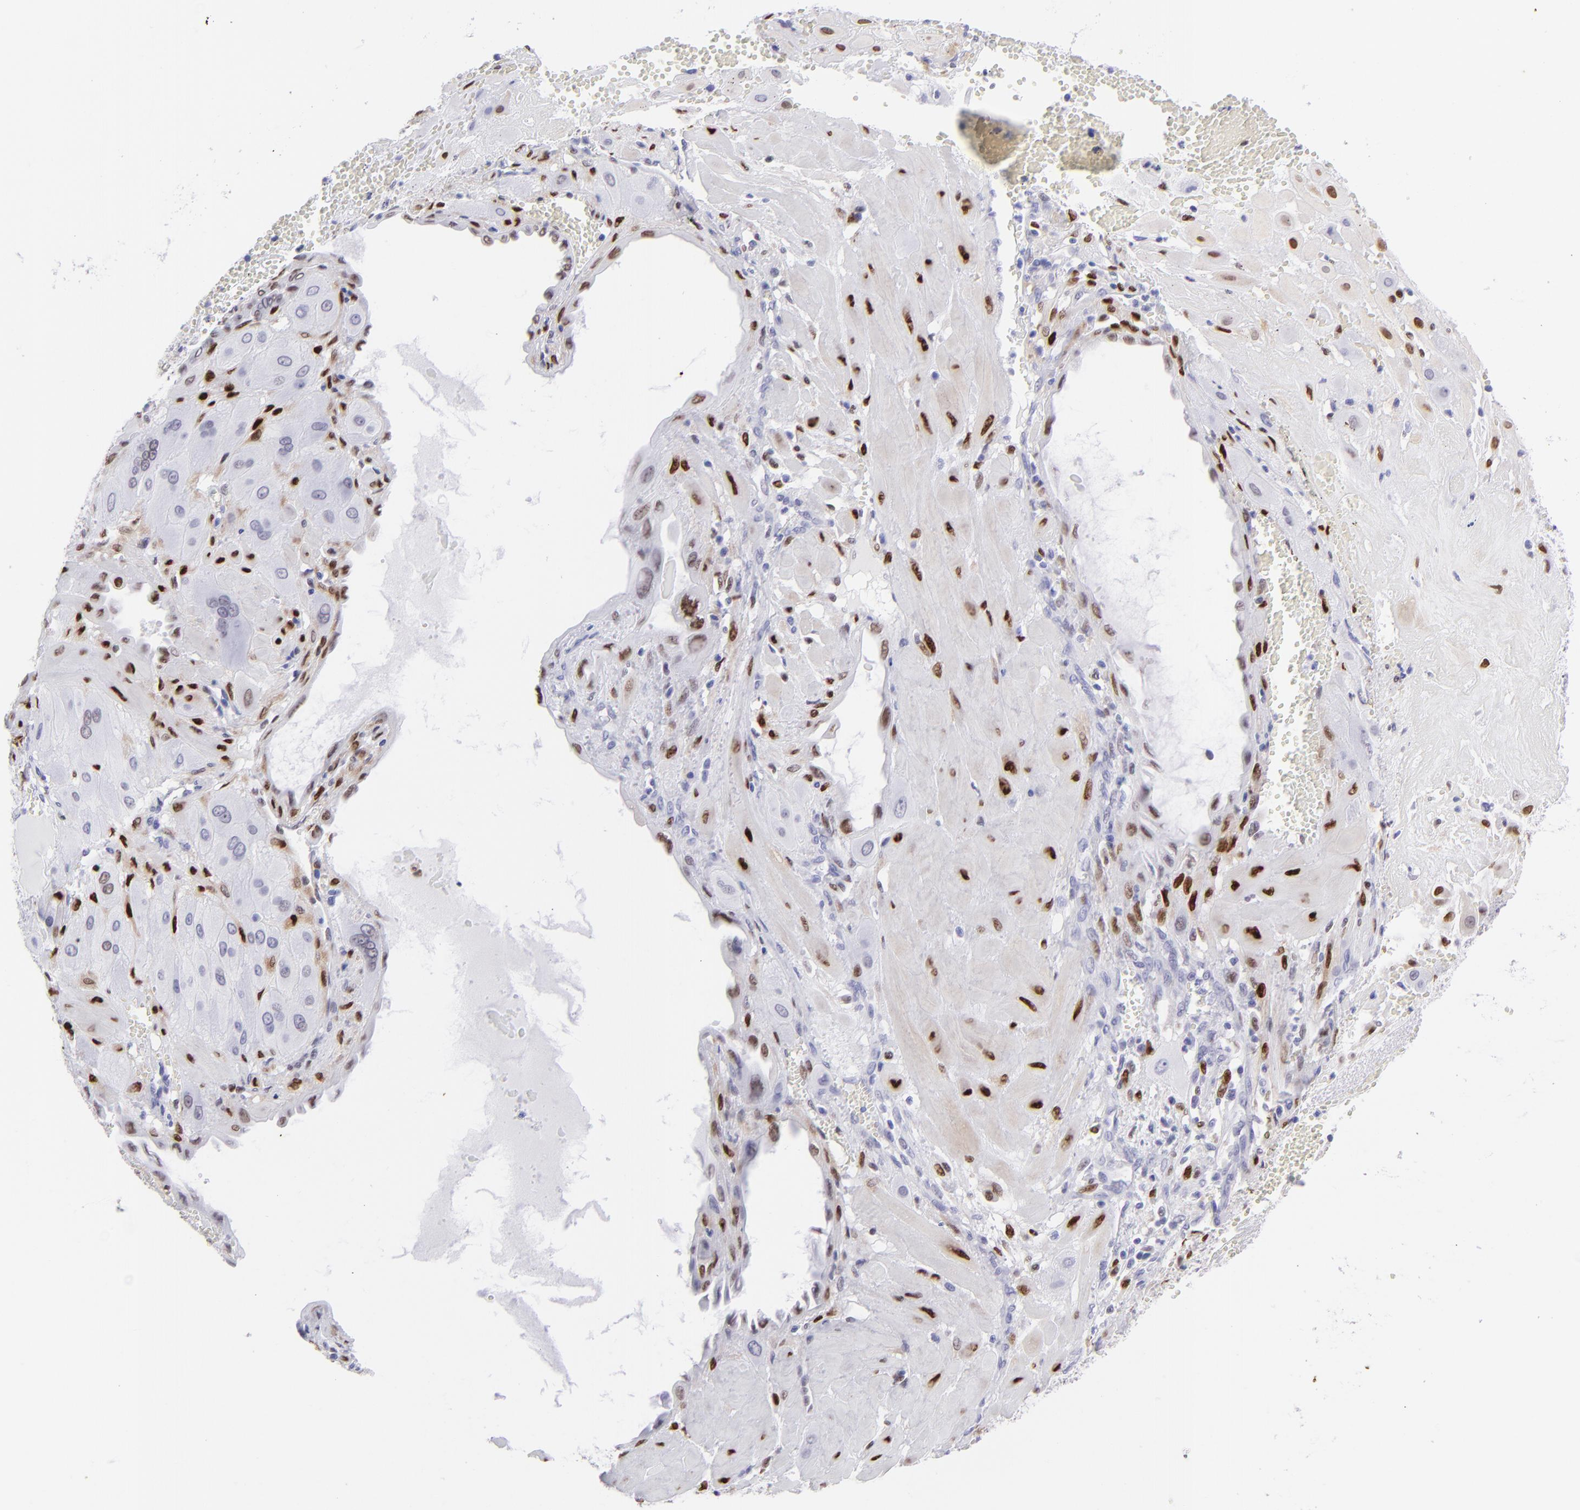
{"staining": {"intensity": "moderate", "quantity": "25%-75%", "location": "cytoplasmic/membranous,nuclear"}, "tissue": "cervical cancer", "cell_type": "Tumor cells", "image_type": "cancer", "snomed": [{"axis": "morphology", "description": "Squamous cell carcinoma, NOS"}, {"axis": "topography", "description": "Cervix"}], "caption": "IHC micrograph of neoplastic tissue: human cervical cancer (squamous cell carcinoma) stained using immunohistochemistry (IHC) displays medium levels of moderate protein expression localized specifically in the cytoplasmic/membranous and nuclear of tumor cells, appearing as a cytoplasmic/membranous and nuclear brown color.", "gene": "MITF", "patient": {"sex": "female", "age": 34}}